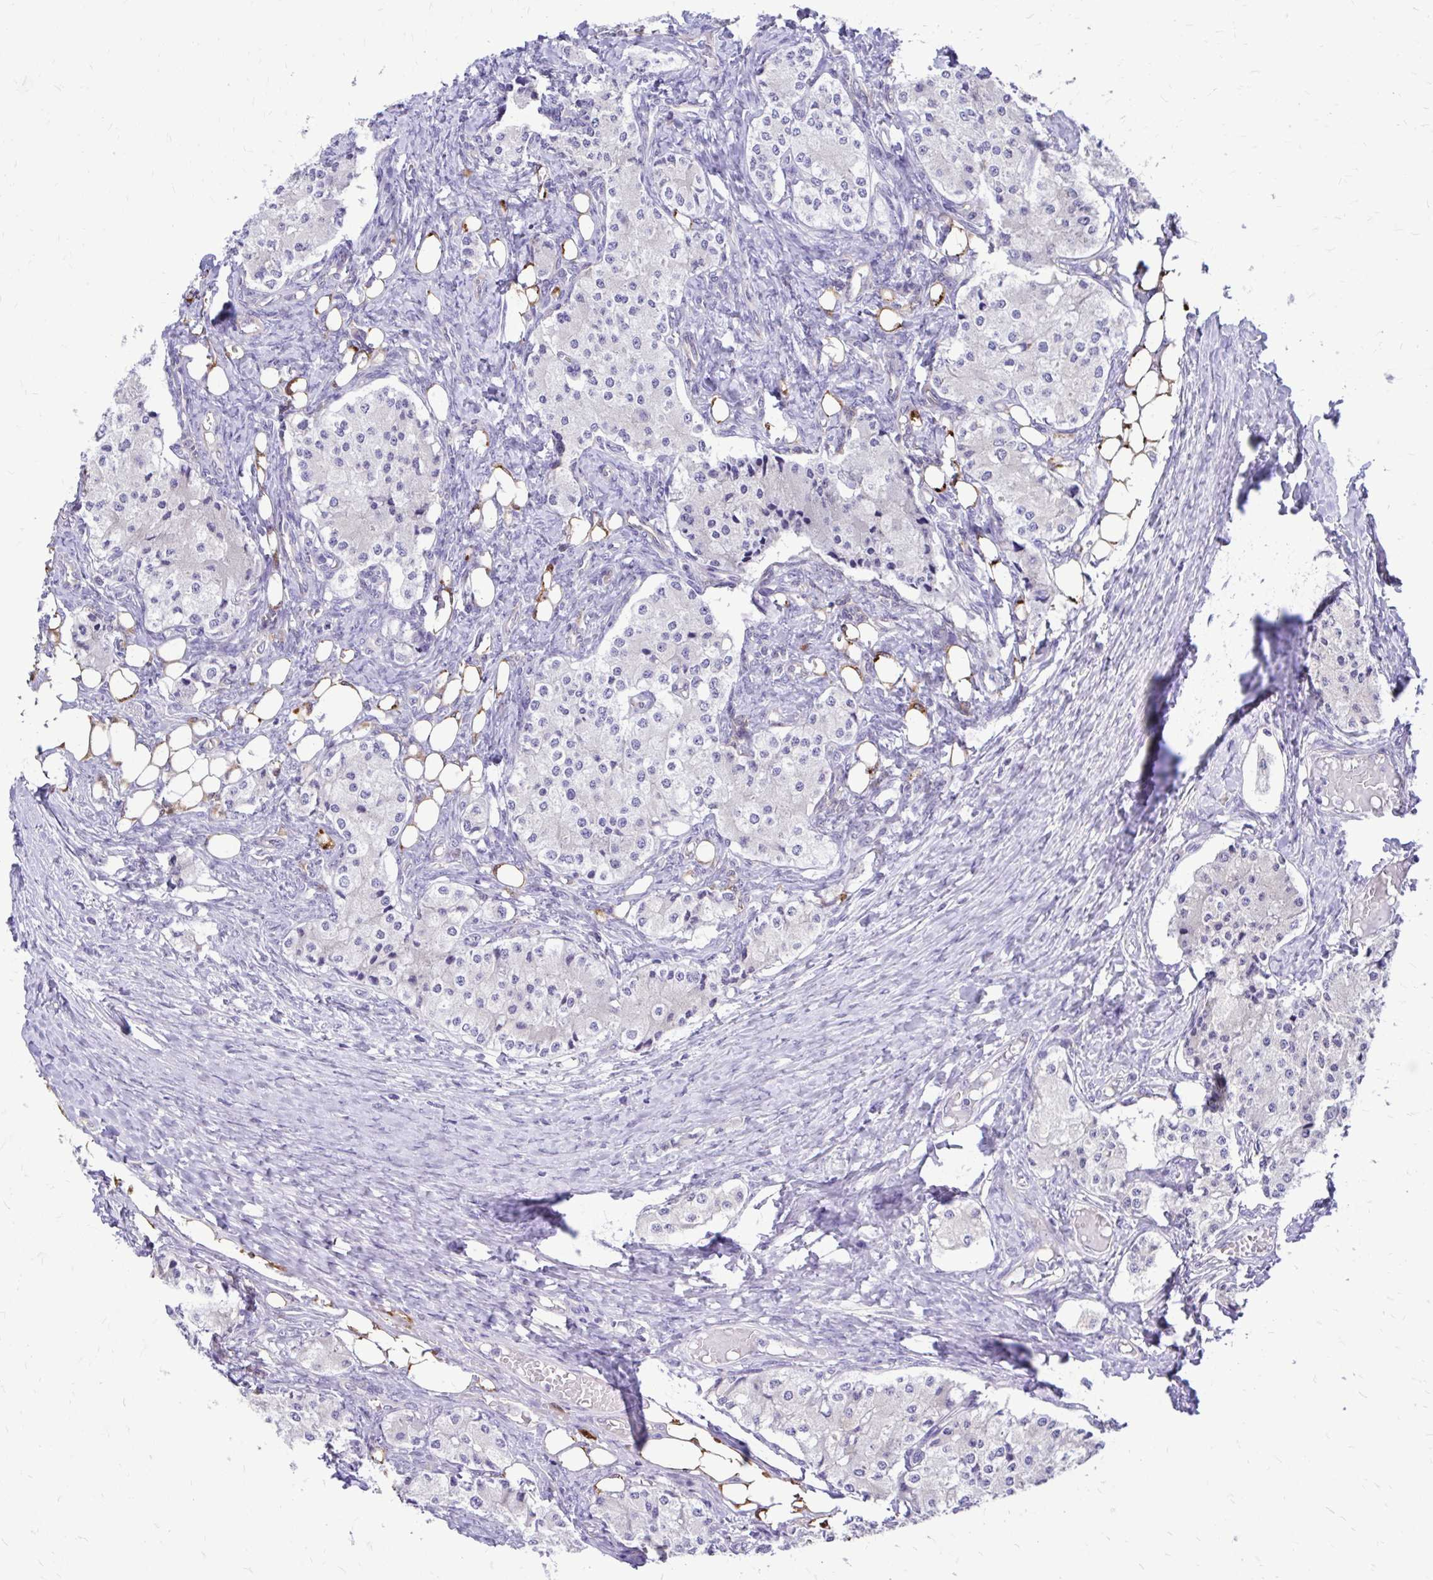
{"staining": {"intensity": "weak", "quantity": "<25%", "location": "cytoplasmic/membranous"}, "tissue": "carcinoid", "cell_type": "Tumor cells", "image_type": "cancer", "snomed": [{"axis": "morphology", "description": "Carcinoid, malignant, NOS"}, {"axis": "topography", "description": "Colon"}], "caption": "Immunohistochemistry photomicrograph of carcinoid stained for a protein (brown), which exhibits no positivity in tumor cells.", "gene": "NIFK", "patient": {"sex": "female", "age": 52}}